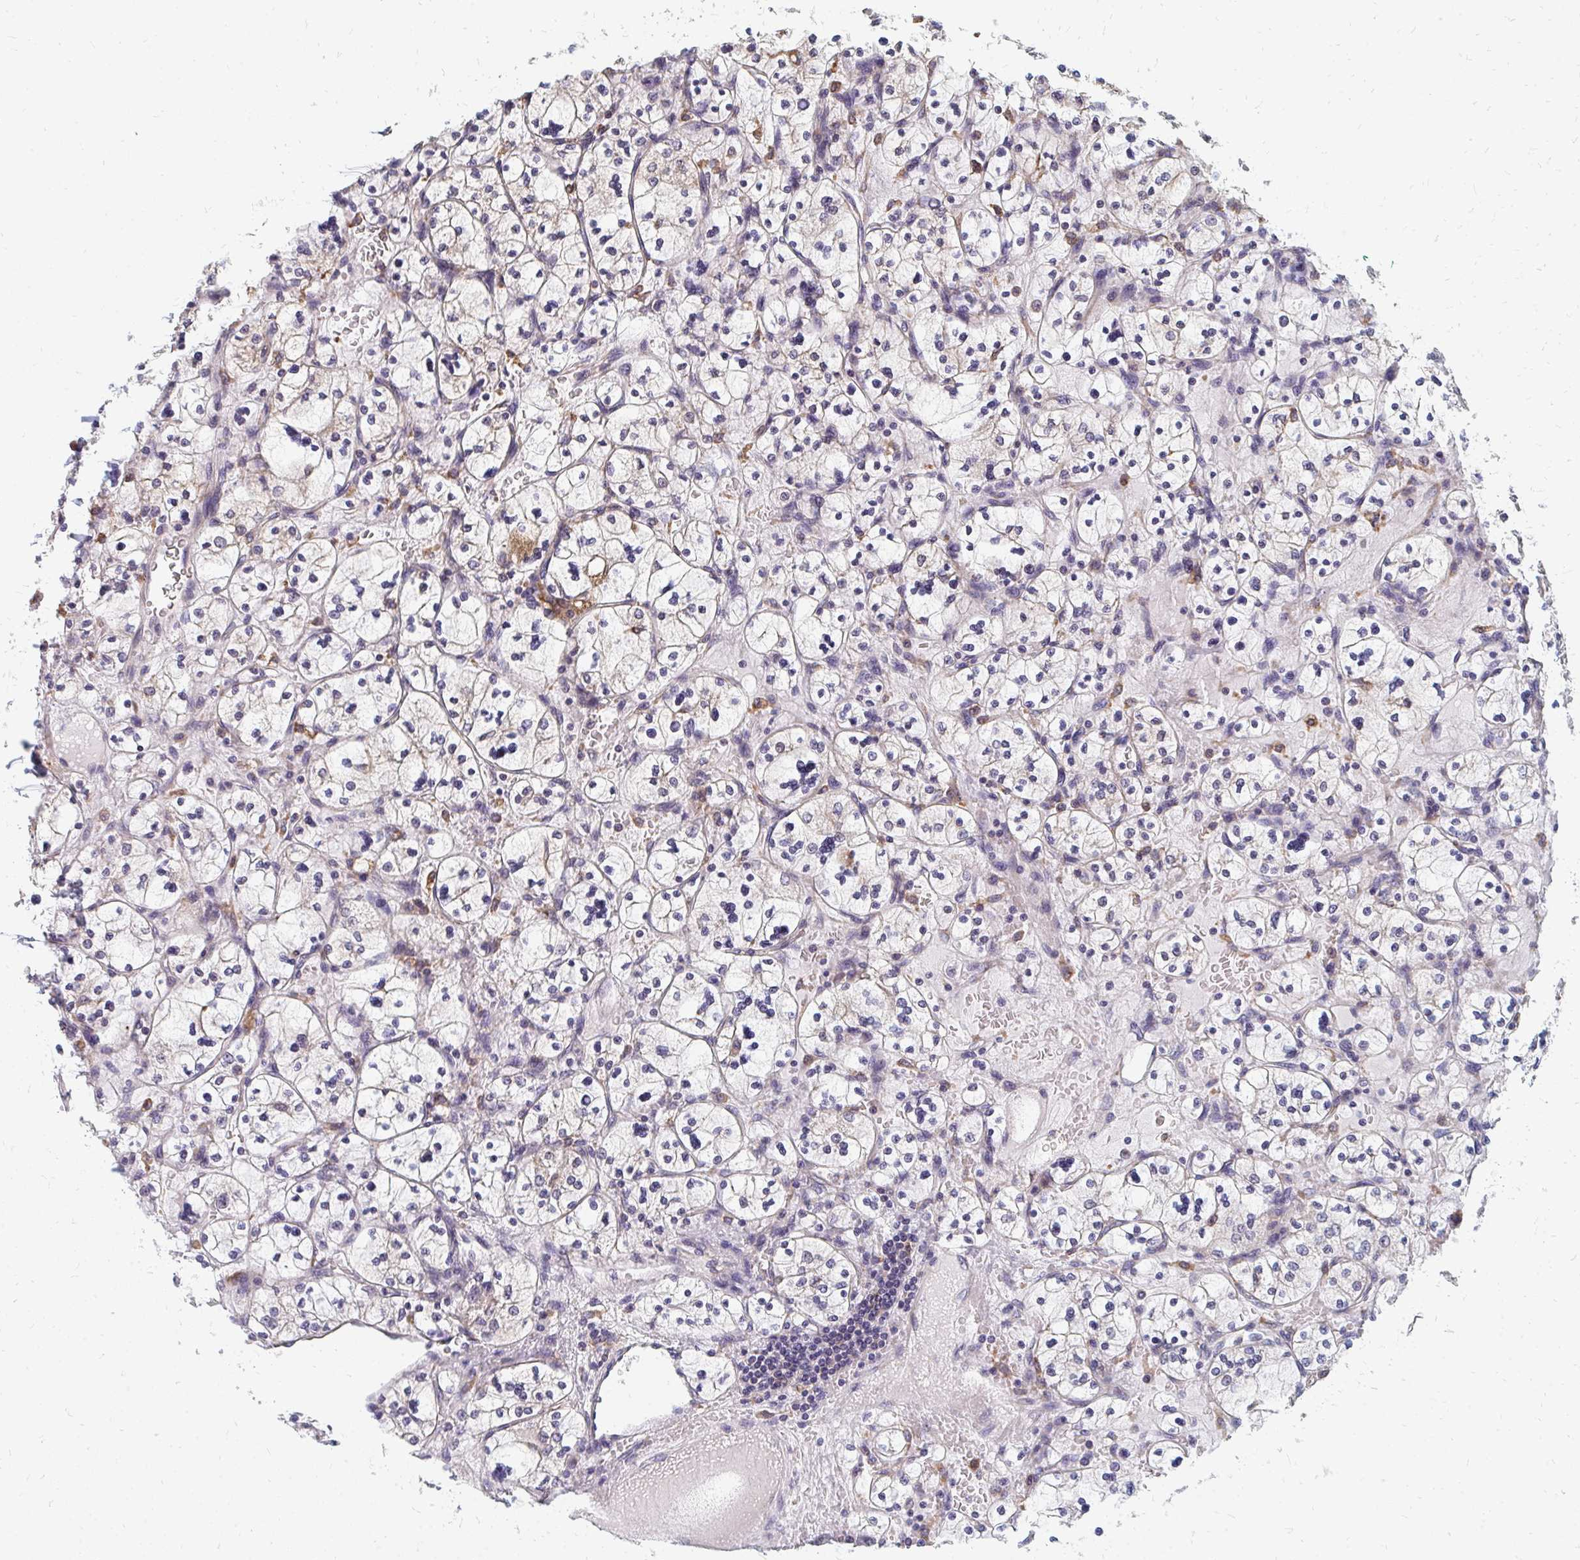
{"staining": {"intensity": "negative", "quantity": "none", "location": "none"}, "tissue": "renal cancer", "cell_type": "Tumor cells", "image_type": "cancer", "snomed": [{"axis": "morphology", "description": "Adenocarcinoma, NOS"}, {"axis": "topography", "description": "Kidney"}], "caption": "IHC of human renal adenocarcinoma exhibits no expression in tumor cells.", "gene": "PPP1R13L", "patient": {"sex": "female", "age": 83}}